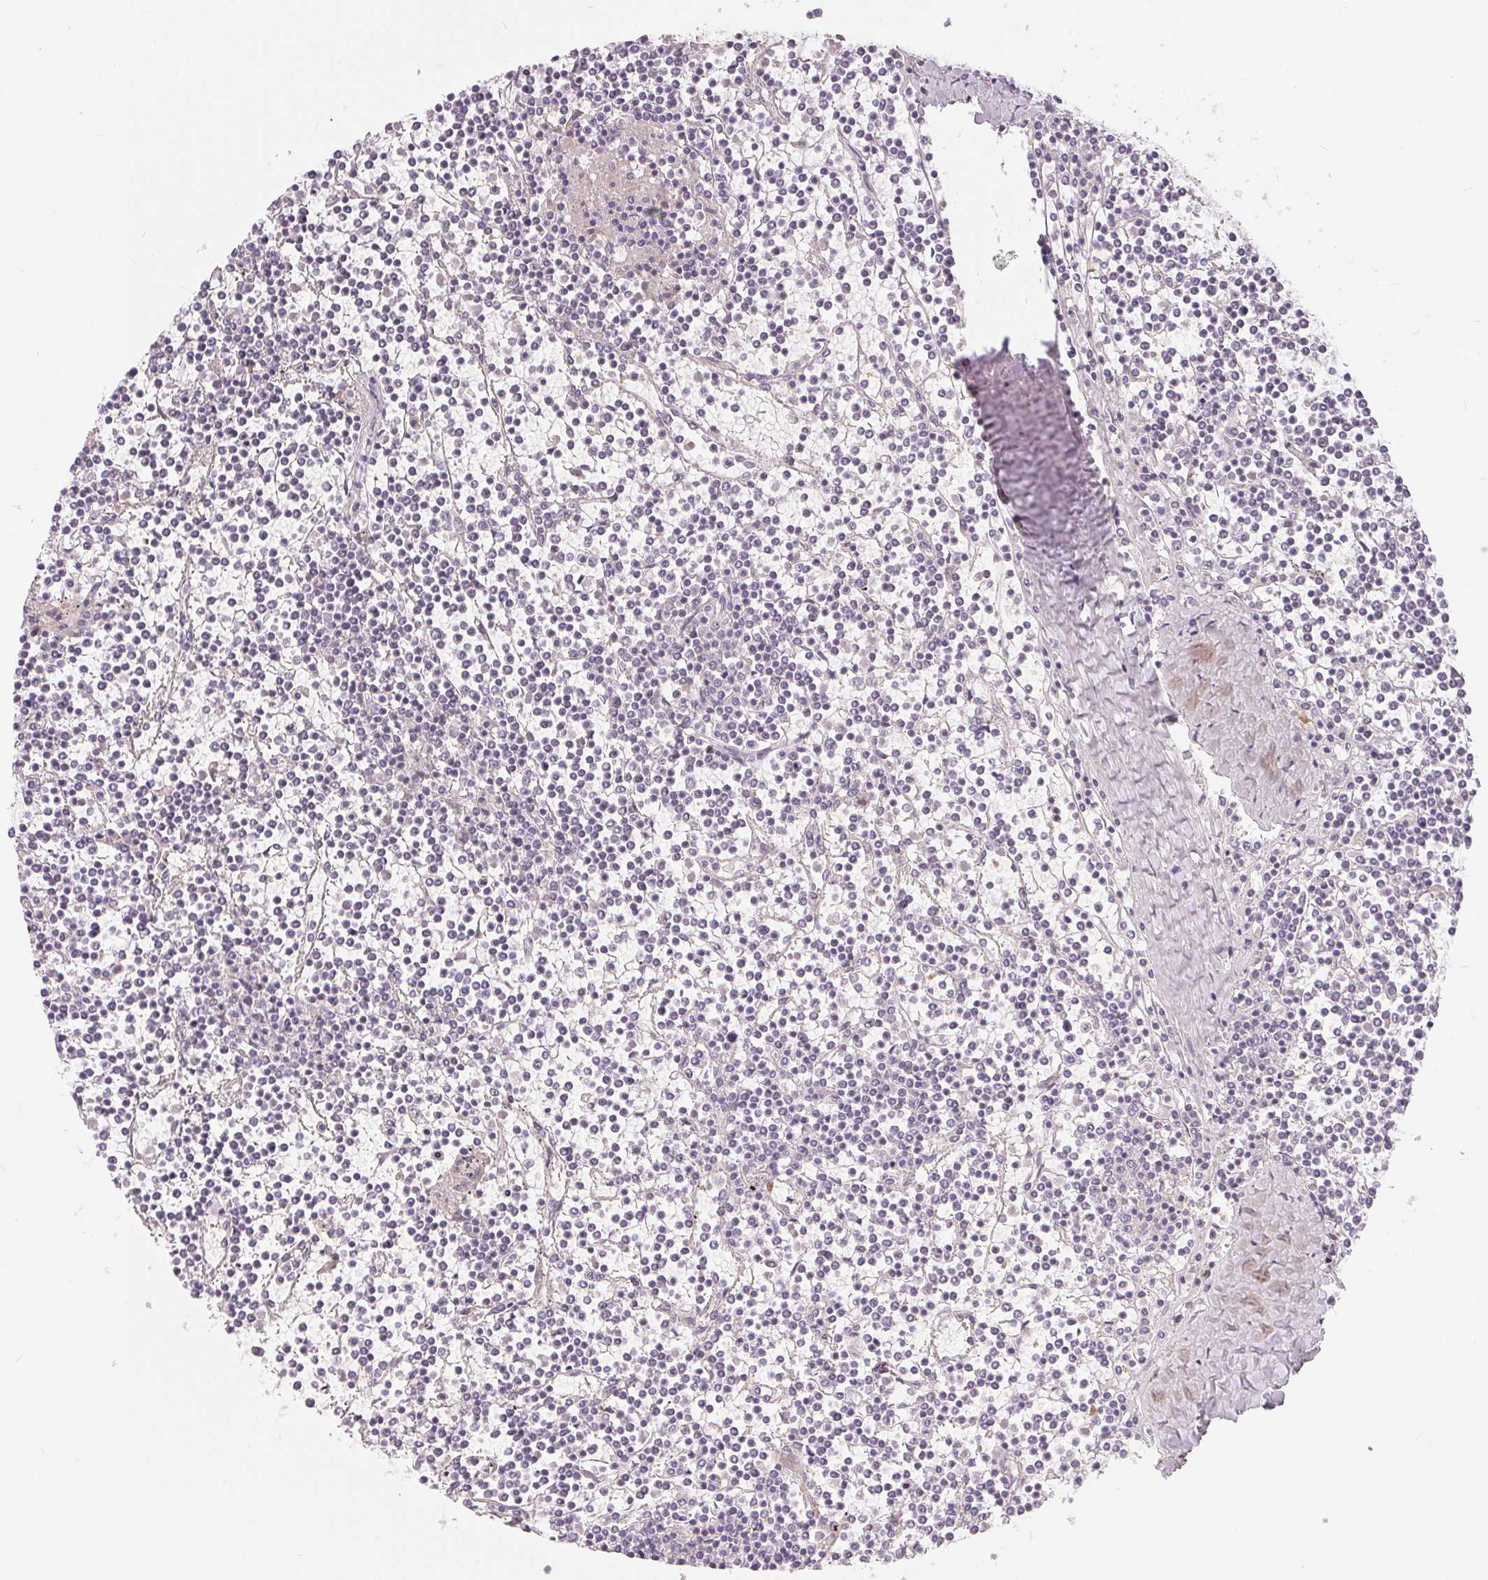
{"staining": {"intensity": "negative", "quantity": "none", "location": "none"}, "tissue": "lymphoma", "cell_type": "Tumor cells", "image_type": "cancer", "snomed": [{"axis": "morphology", "description": "Malignant lymphoma, non-Hodgkin's type, Low grade"}, {"axis": "topography", "description": "Spleen"}], "caption": "A micrograph of human low-grade malignant lymphoma, non-Hodgkin's type is negative for staining in tumor cells.", "gene": "GDAP1L1", "patient": {"sex": "female", "age": 19}}